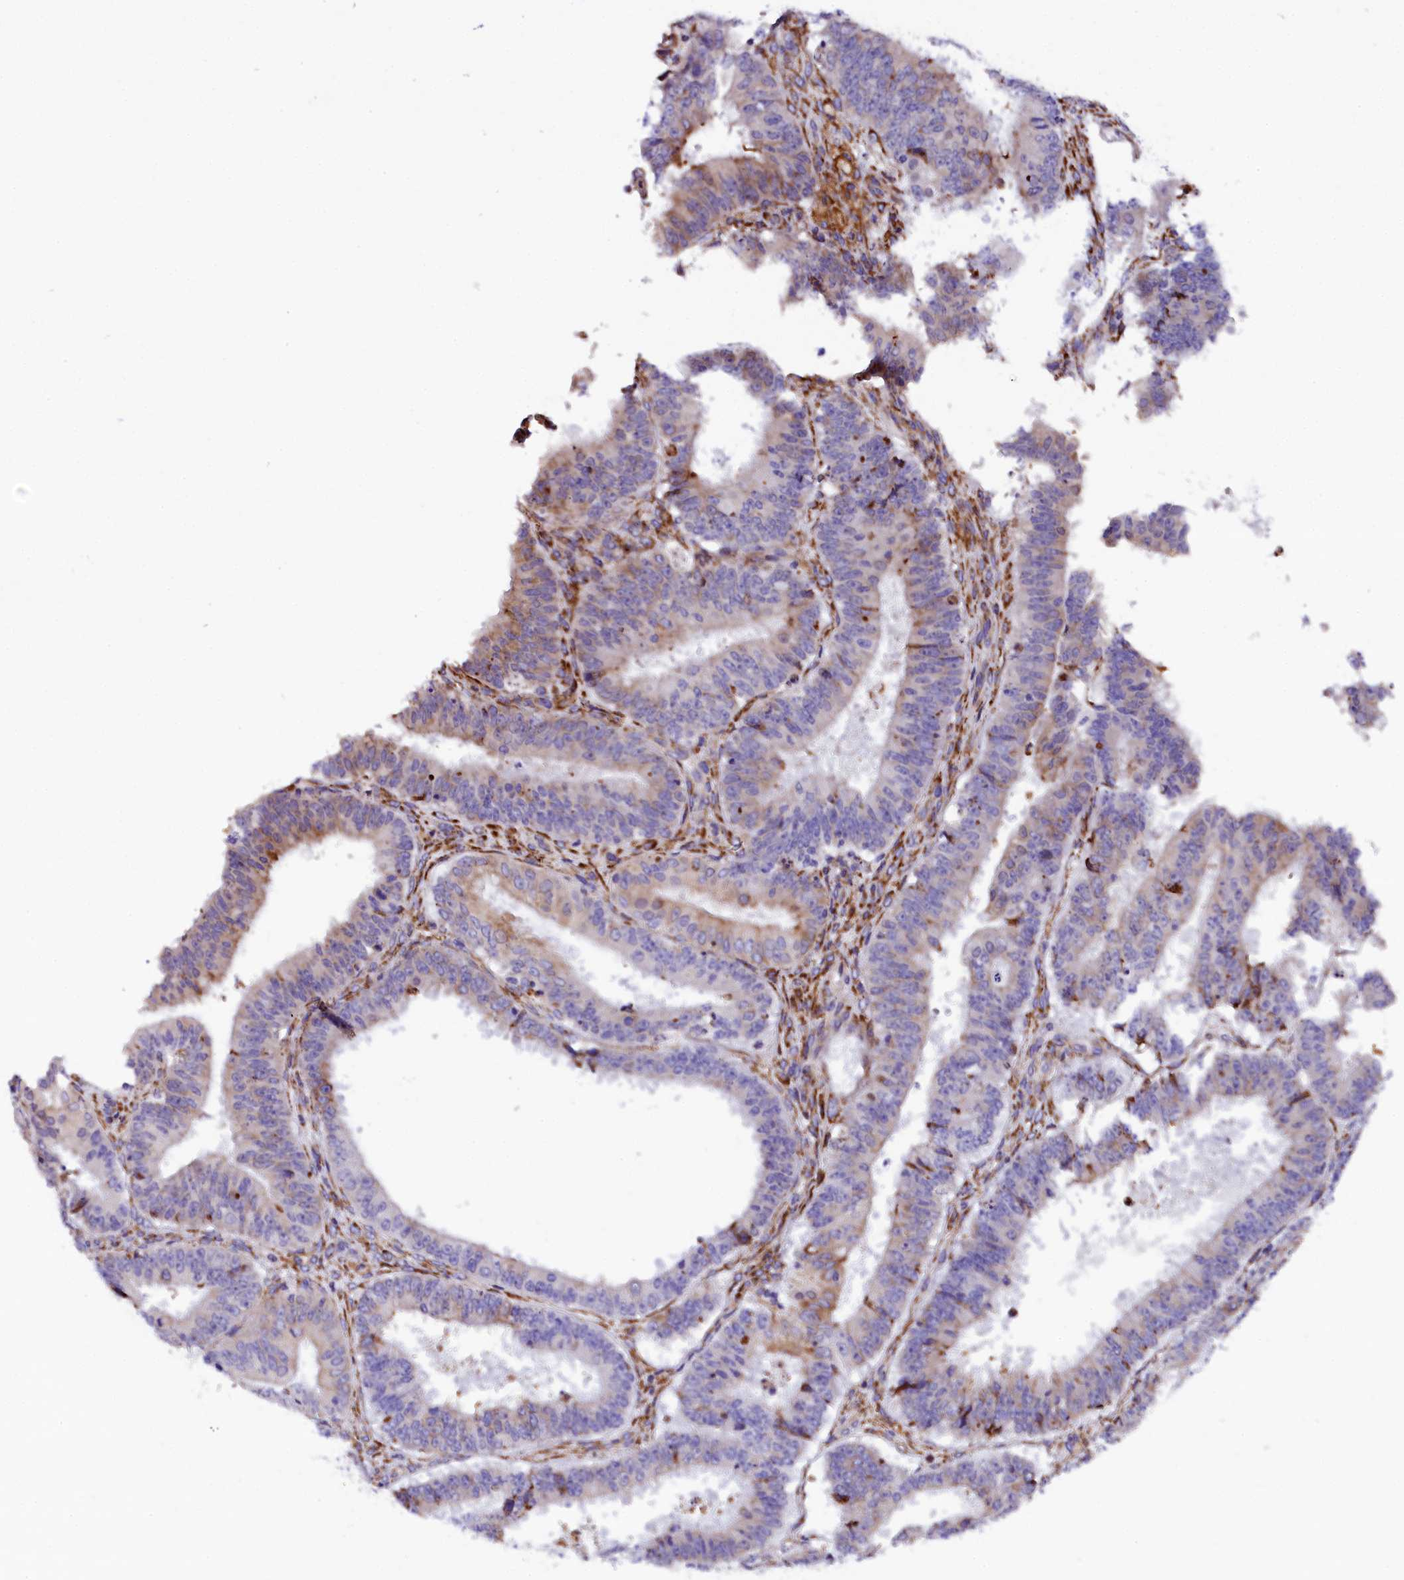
{"staining": {"intensity": "moderate", "quantity": "<25%", "location": "cytoplasmic/membranous"}, "tissue": "ovarian cancer", "cell_type": "Tumor cells", "image_type": "cancer", "snomed": [{"axis": "morphology", "description": "Carcinoma, endometroid"}, {"axis": "topography", "description": "Appendix"}, {"axis": "topography", "description": "Ovary"}], "caption": "Immunohistochemistry (IHC) micrograph of endometroid carcinoma (ovarian) stained for a protein (brown), which exhibits low levels of moderate cytoplasmic/membranous staining in about <25% of tumor cells.", "gene": "CMTR2", "patient": {"sex": "female", "age": 42}}